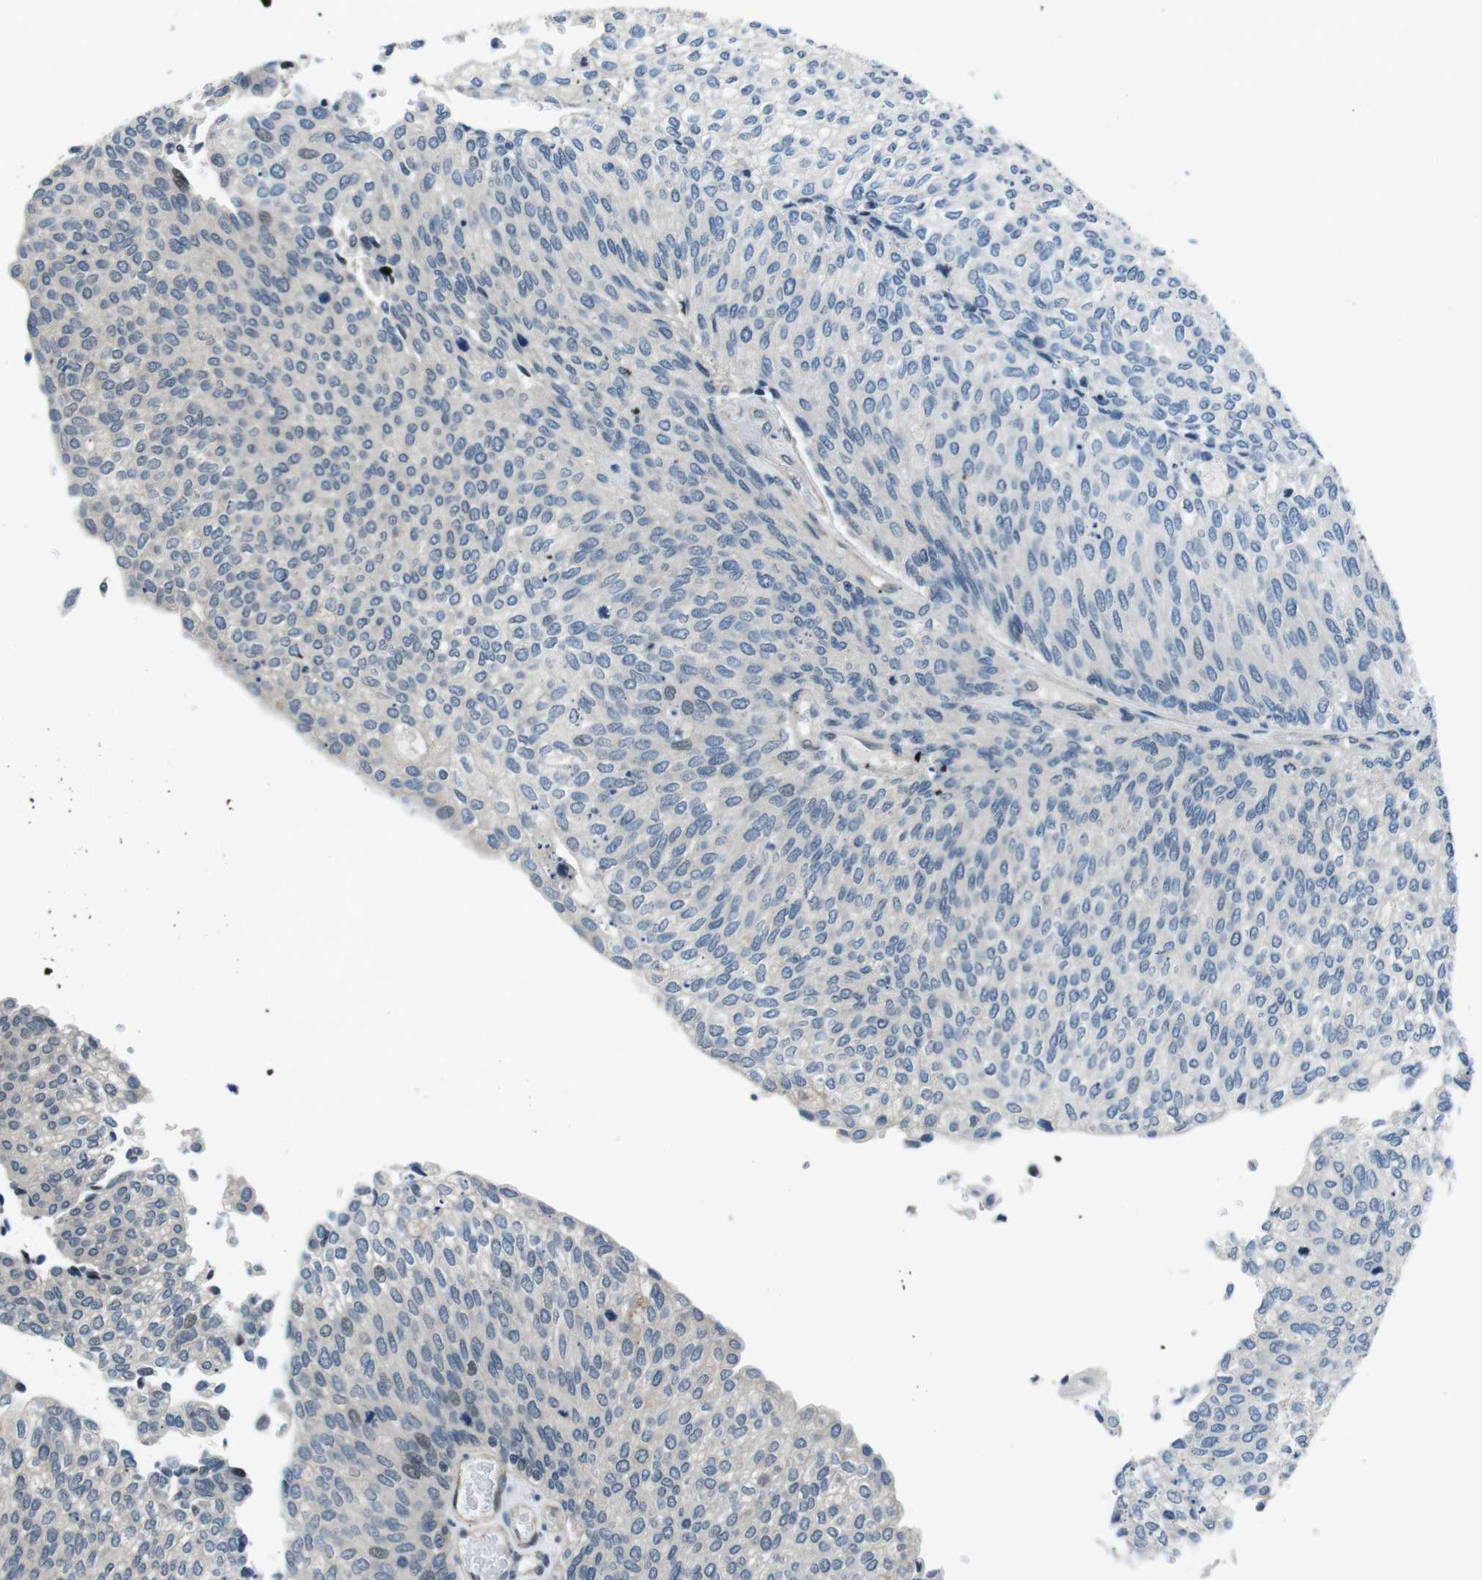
{"staining": {"intensity": "negative", "quantity": "none", "location": "none"}, "tissue": "urothelial cancer", "cell_type": "Tumor cells", "image_type": "cancer", "snomed": [{"axis": "morphology", "description": "Urothelial carcinoma, Low grade"}, {"axis": "topography", "description": "Urinary bladder"}], "caption": "Tumor cells show no significant expression in urothelial cancer. (Brightfield microscopy of DAB (3,3'-diaminobenzidine) IHC at high magnification).", "gene": "LRRC49", "patient": {"sex": "female", "age": 79}}